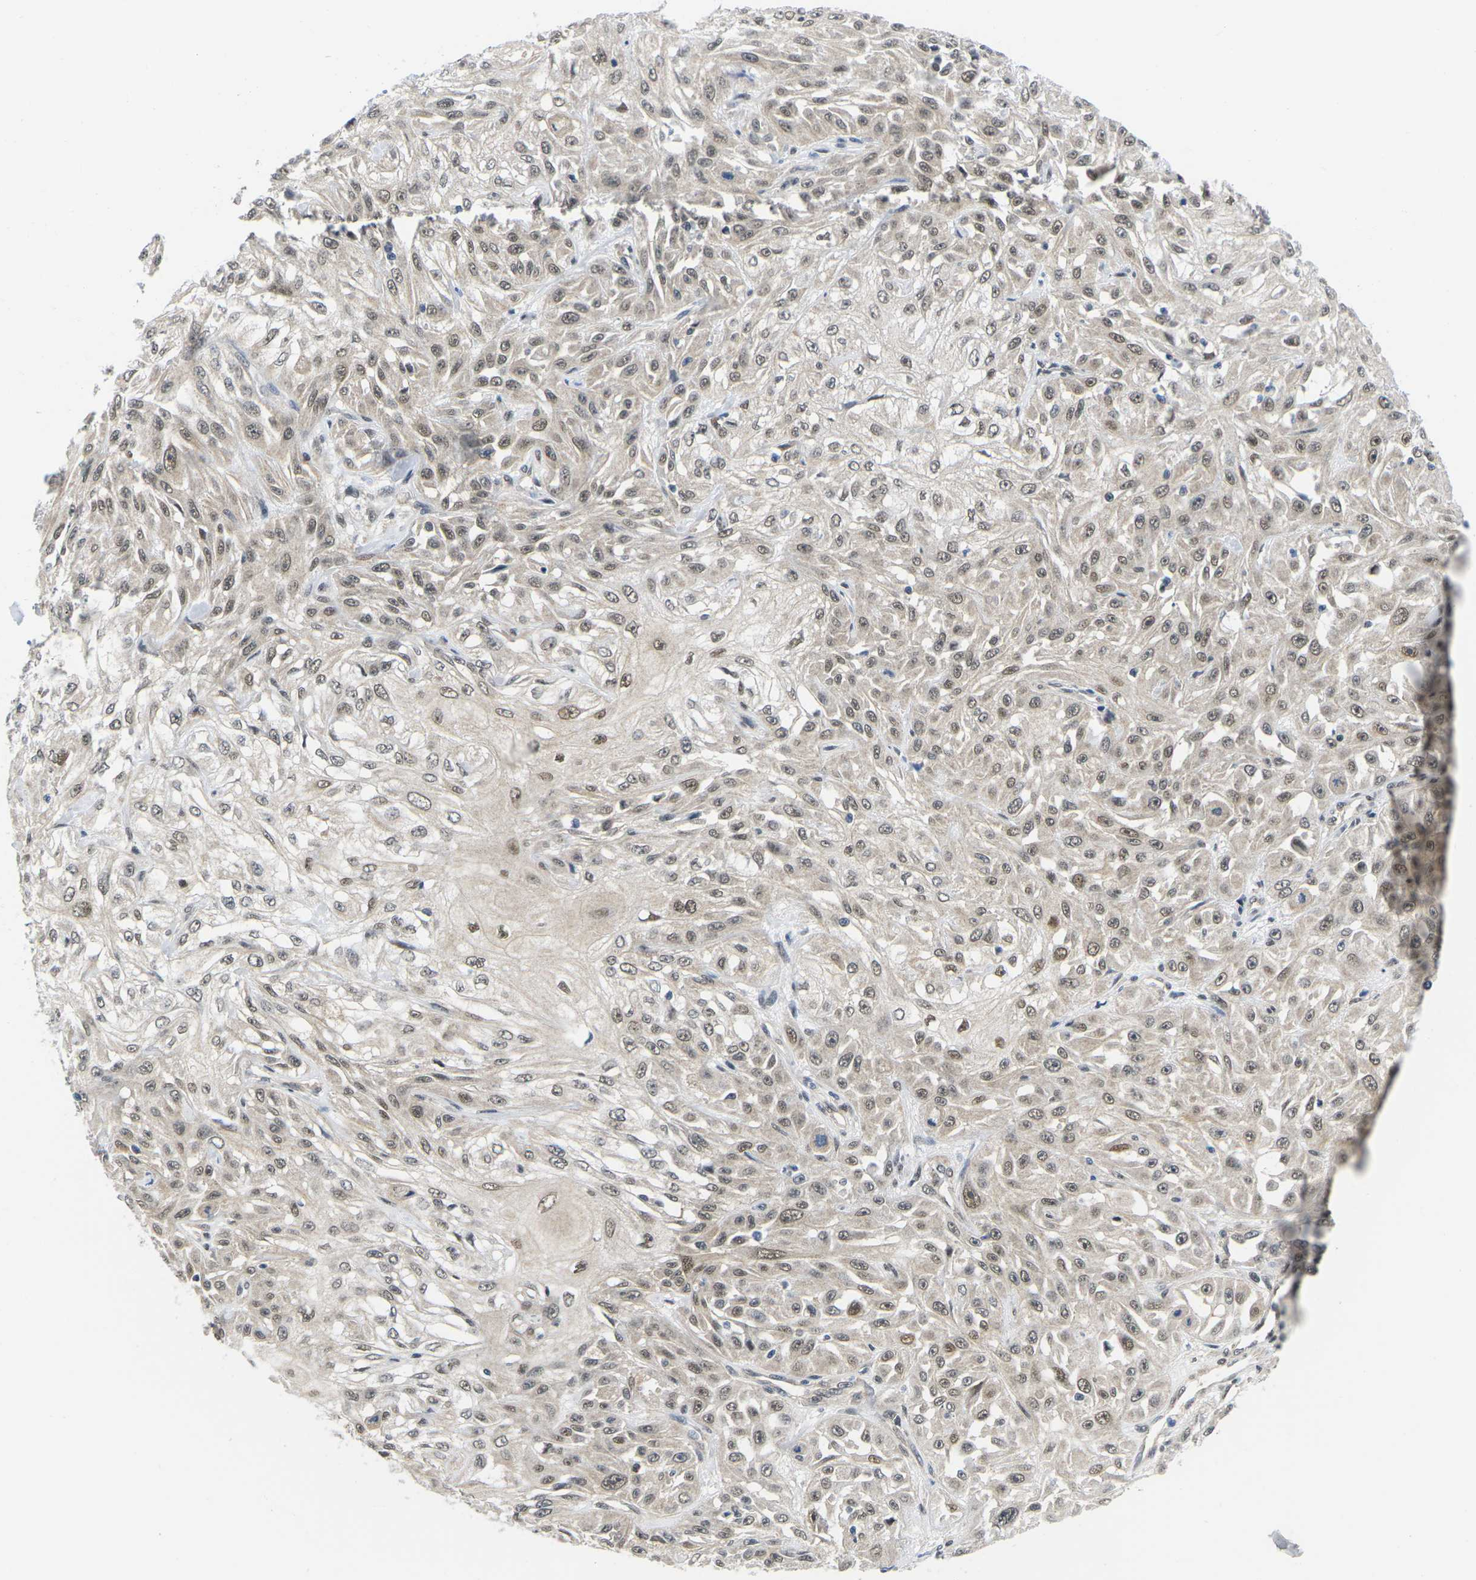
{"staining": {"intensity": "weak", "quantity": "25%-75%", "location": "nuclear"}, "tissue": "skin cancer", "cell_type": "Tumor cells", "image_type": "cancer", "snomed": [{"axis": "morphology", "description": "Squamous cell carcinoma, NOS"}, {"axis": "morphology", "description": "Squamous cell carcinoma, metastatic, NOS"}, {"axis": "topography", "description": "Skin"}, {"axis": "topography", "description": "Lymph node"}], "caption": "Skin metastatic squamous cell carcinoma was stained to show a protein in brown. There is low levels of weak nuclear positivity in approximately 25%-75% of tumor cells.", "gene": "UBA7", "patient": {"sex": "male", "age": 75}}